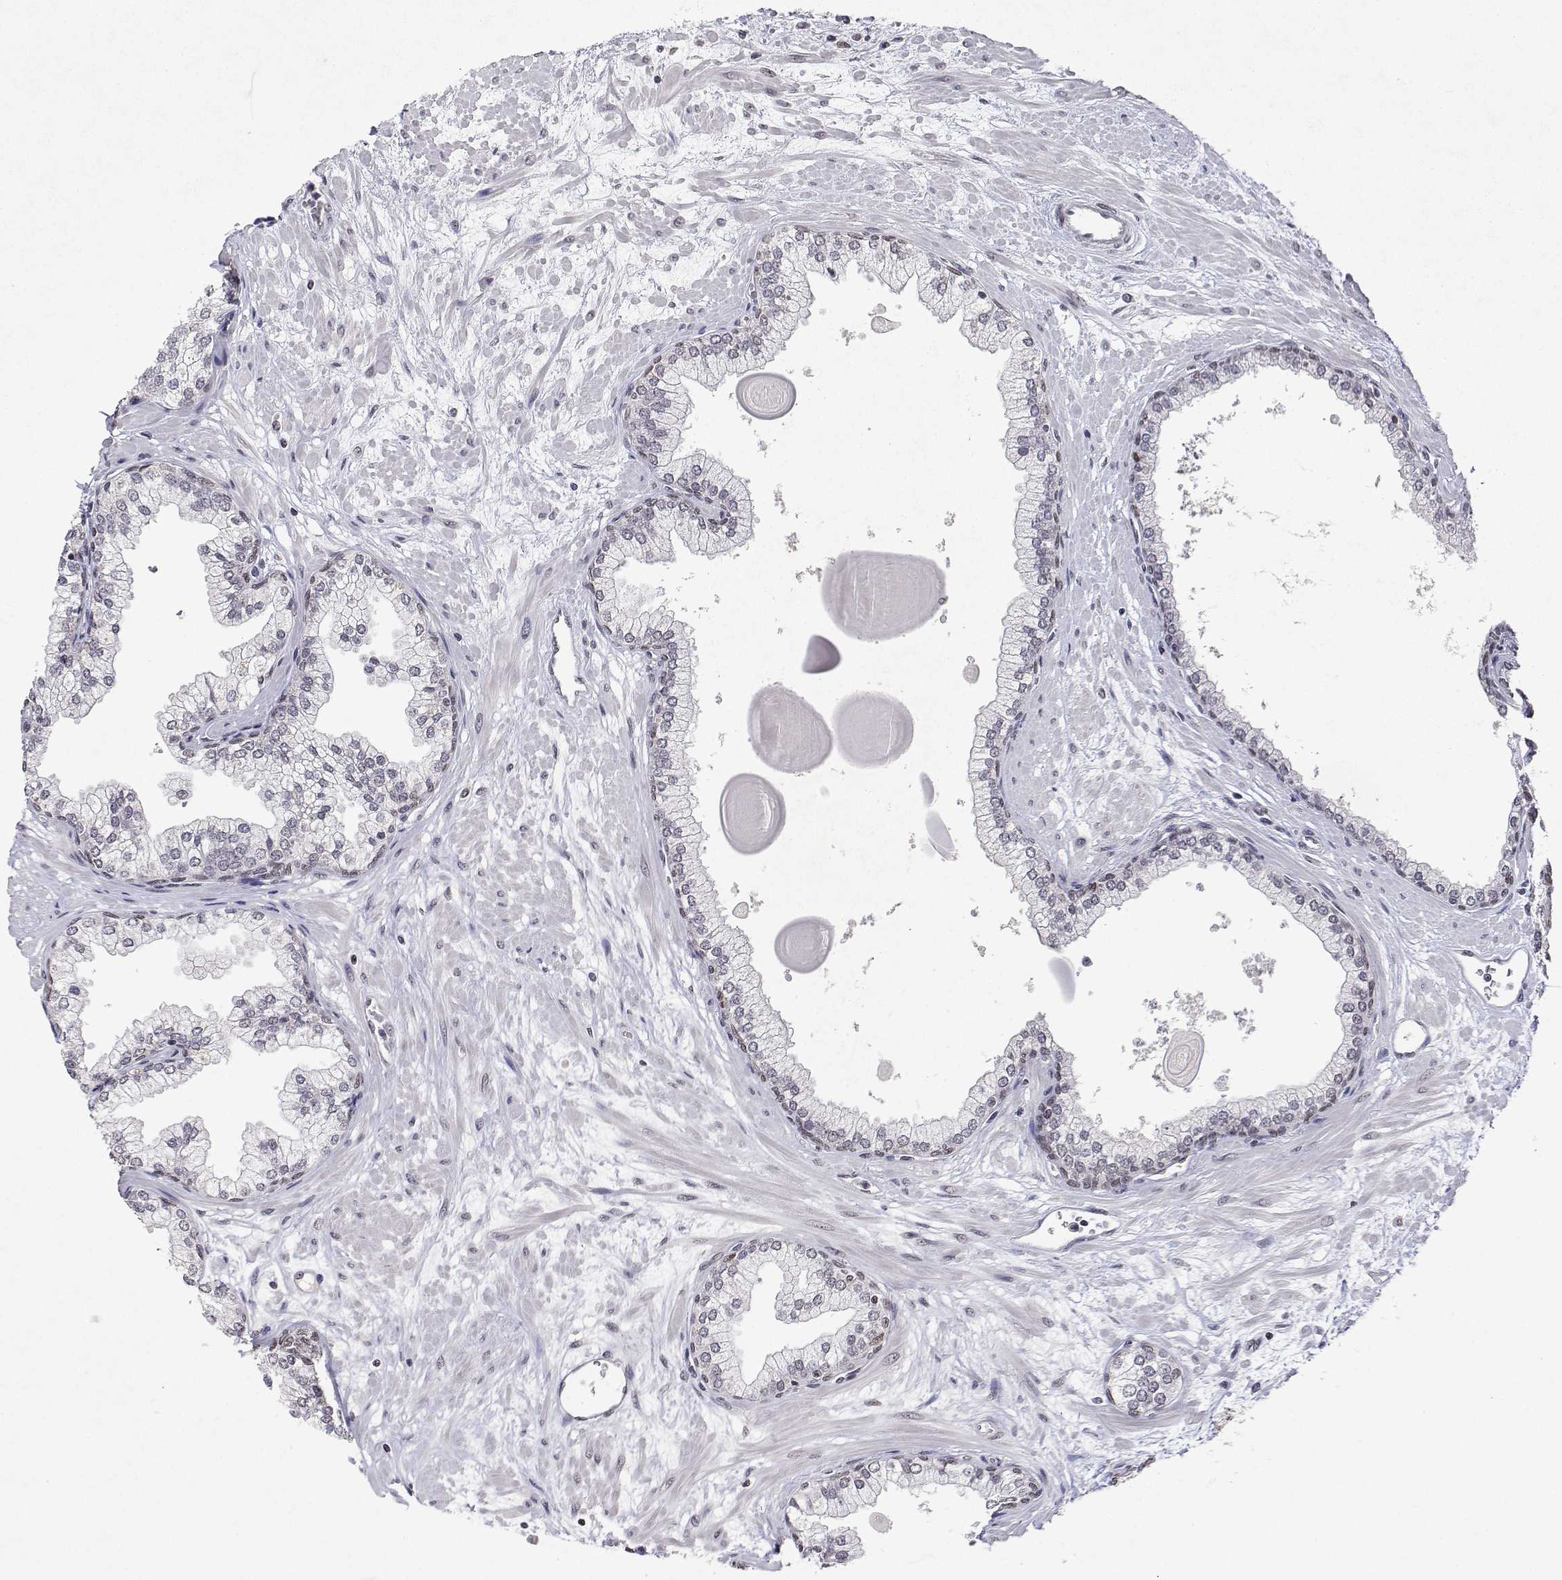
{"staining": {"intensity": "weak", "quantity": "25%-75%", "location": "nuclear"}, "tissue": "prostate", "cell_type": "Glandular cells", "image_type": "normal", "snomed": [{"axis": "morphology", "description": "Normal tissue, NOS"}, {"axis": "topography", "description": "Prostate"}, {"axis": "topography", "description": "Peripheral nerve tissue"}], "caption": "IHC (DAB) staining of unremarkable human prostate reveals weak nuclear protein staining in about 25%-75% of glandular cells. (DAB = brown stain, brightfield microscopy at high magnification).", "gene": "XPC", "patient": {"sex": "male", "age": 61}}